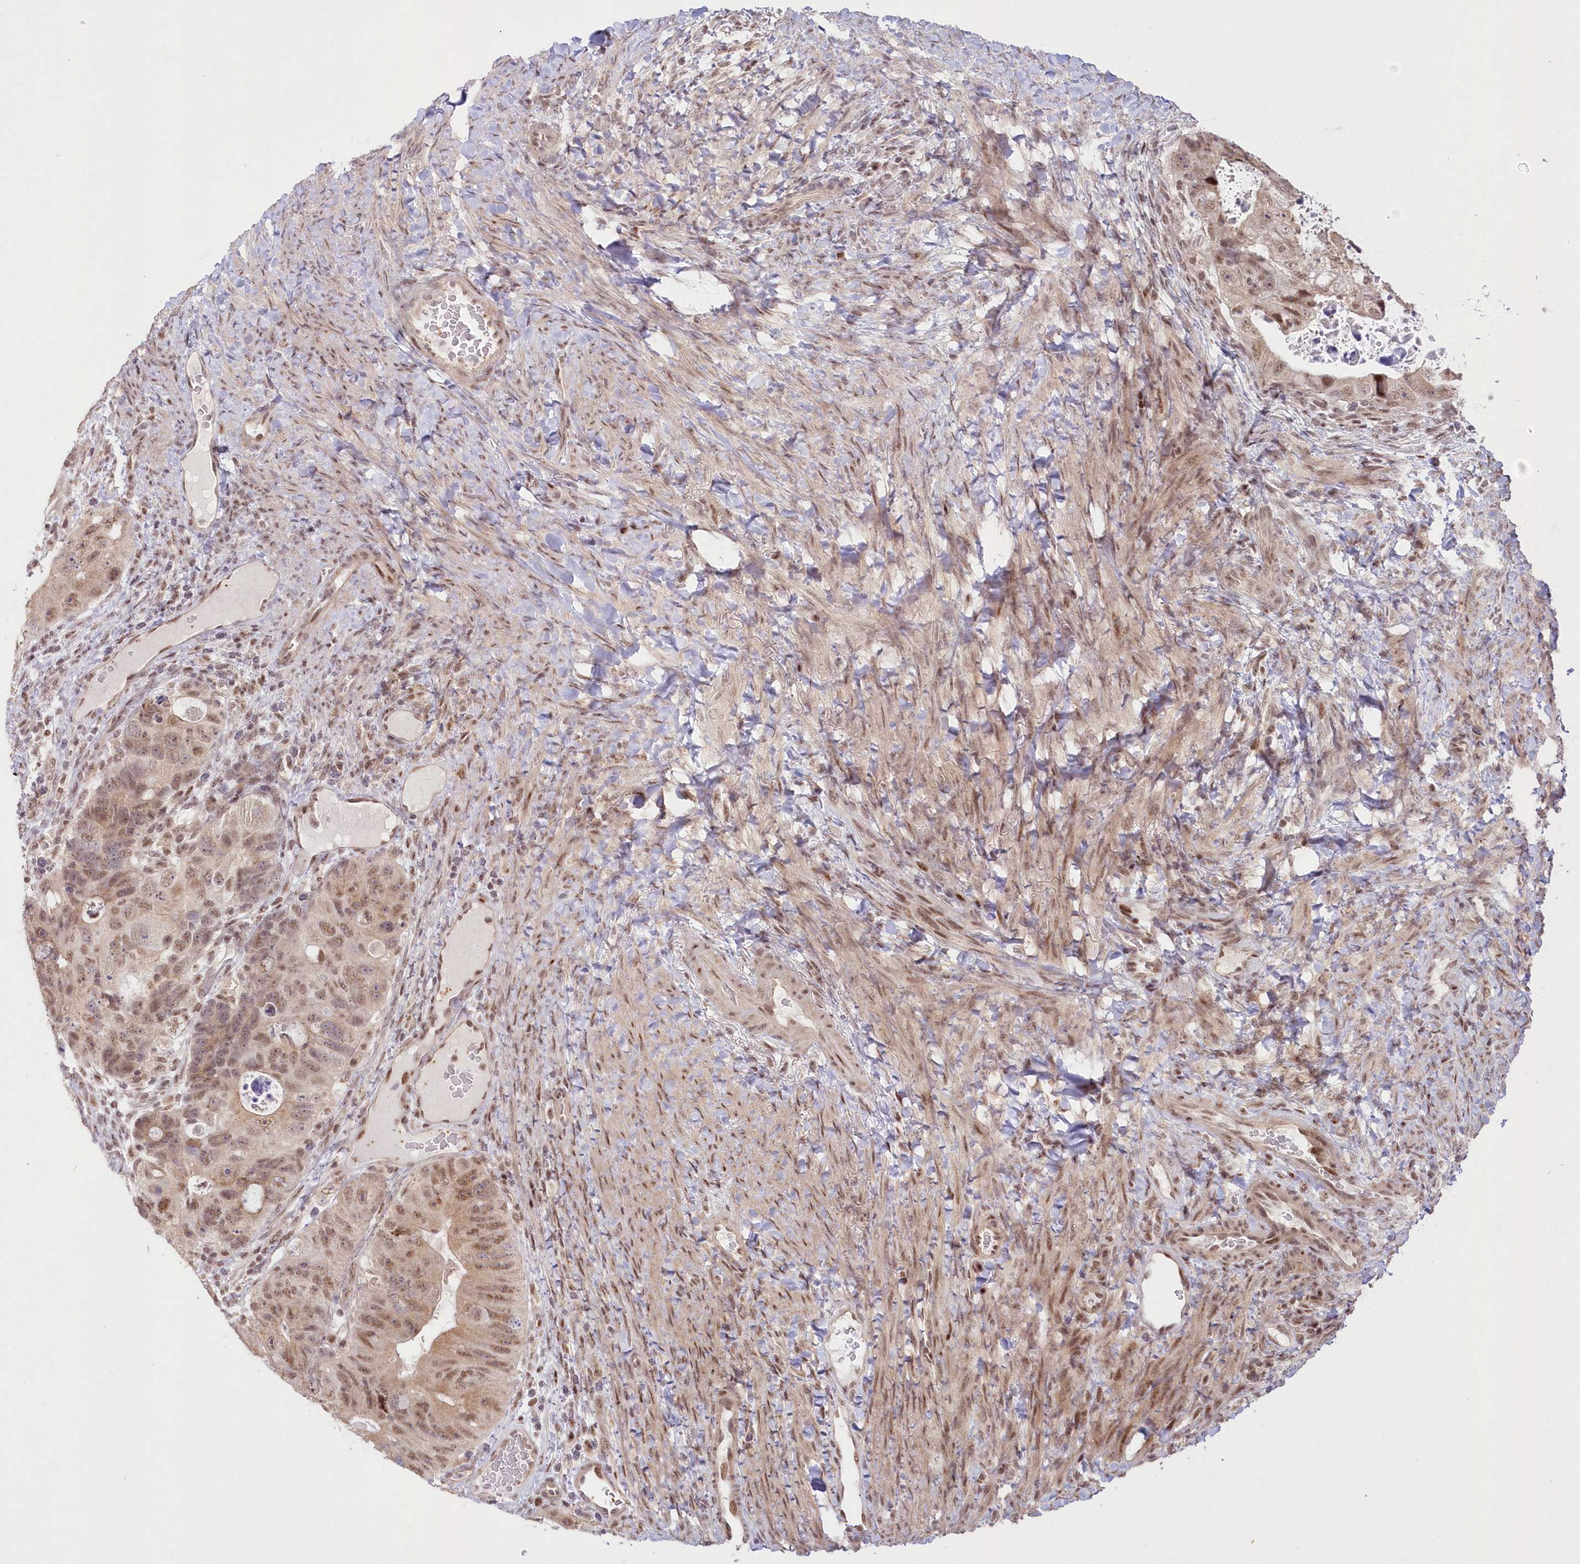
{"staining": {"intensity": "moderate", "quantity": ">75%", "location": "cytoplasmic/membranous,nuclear"}, "tissue": "colorectal cancer", "cell_type": "Tumor cells", "image_type": "cancer", "snomed": [{"axis": "morphology", "description": "Adenocarcinoma, NOS"}, {"axis": "topography", "description": "Rectum"}], "caption": "Immunohistochemistry staining of colorectal cancer, which demonstrates medium levels of moderate cytoplasmic/membranous and nuclear staining in approximately >75% of tumor cells indicating moderate cytoplasmic/membranous and nuclear protein expression. The staining was performed using DAB (3,3'-diaminobenzidine) (brown) for protein detection and nuclei were counterstained in hematoxylin (blue).", "gene": "WBP1L", "patient": {"sex": "male", "age": 59}}